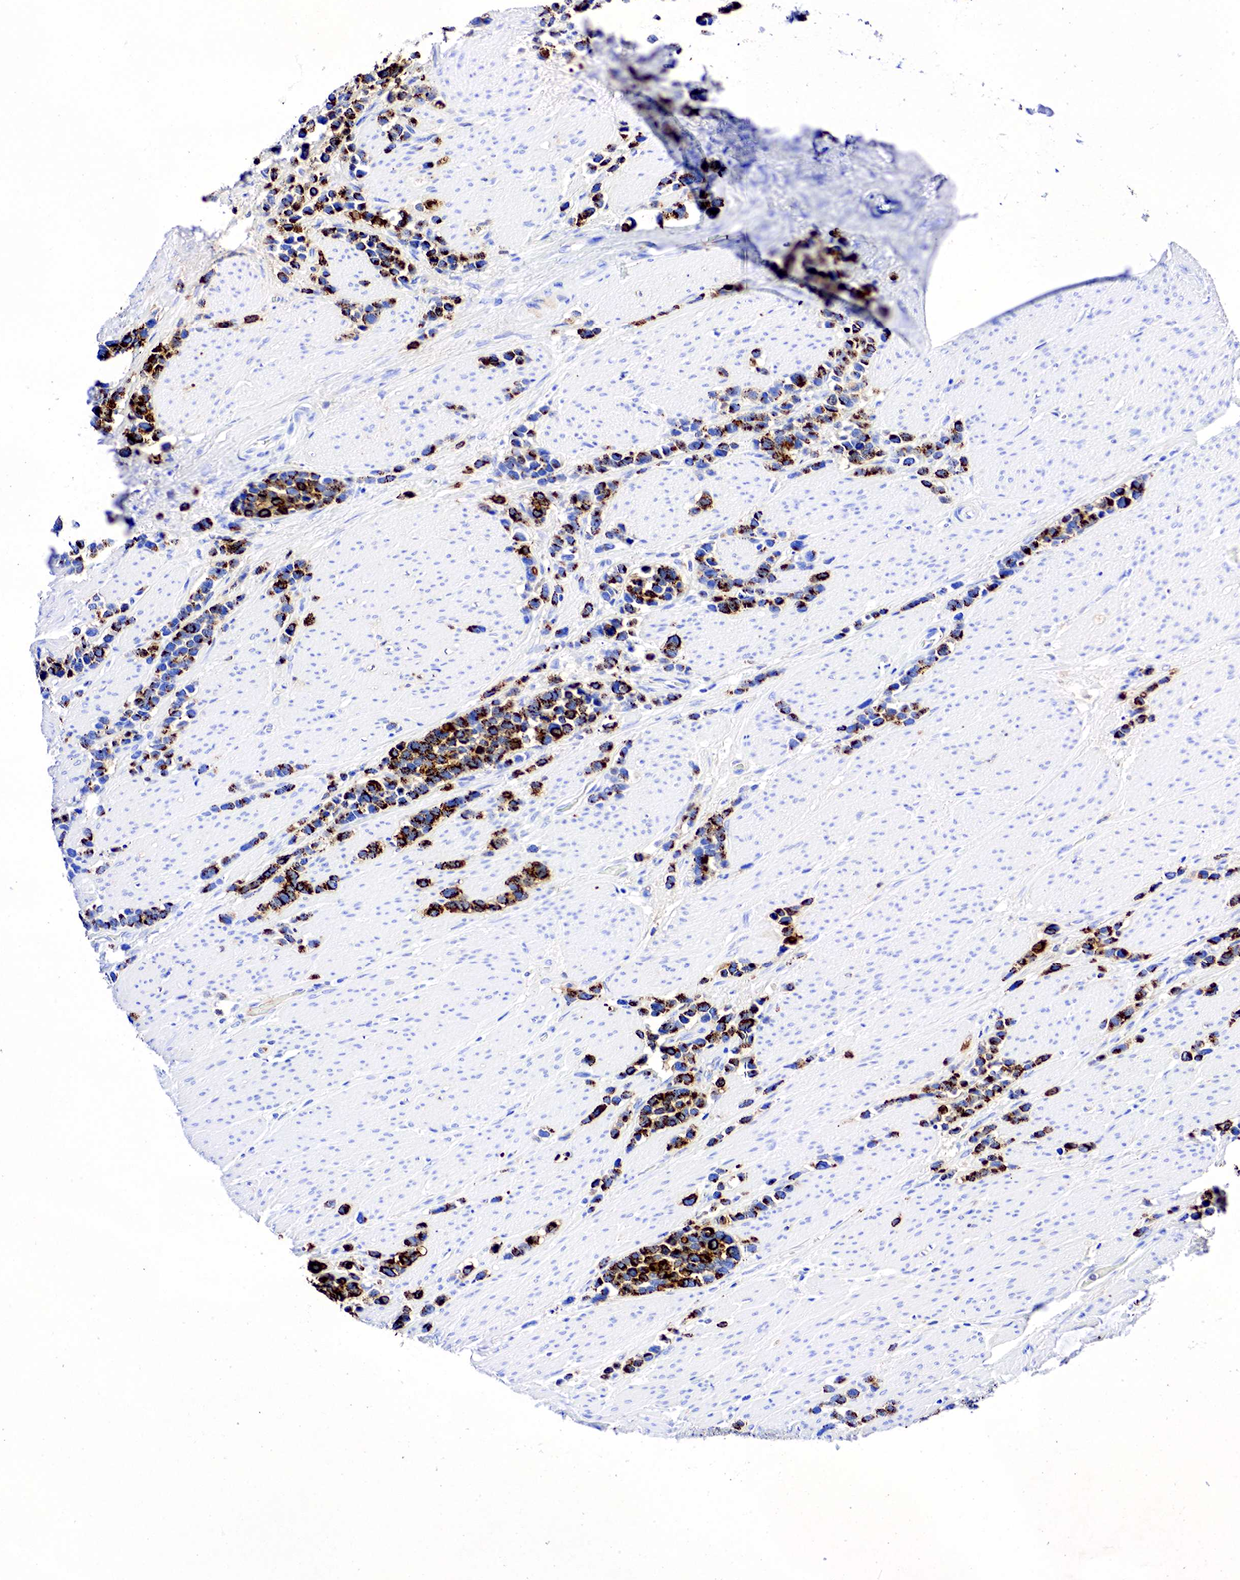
{"staining": {"intensity": "strong", "quantity": ">75%", "location": "nuclear"}, "tissue": "stomach cancer", "cell_type": "Tumor cells", "image_type": "cancer", "snomed": [{"axis": "morphology", "description": "Adenocarcinoma, NOS"}, {"axis": "topography", "description": "Stomach, upper"}], "caption": "A brown stain labels strong nuclear positivity of a protein in human stomach adenocarcinoma tumor cells.", "gene": "CHGA", "patient": {"sex": "male", "age": 71}}